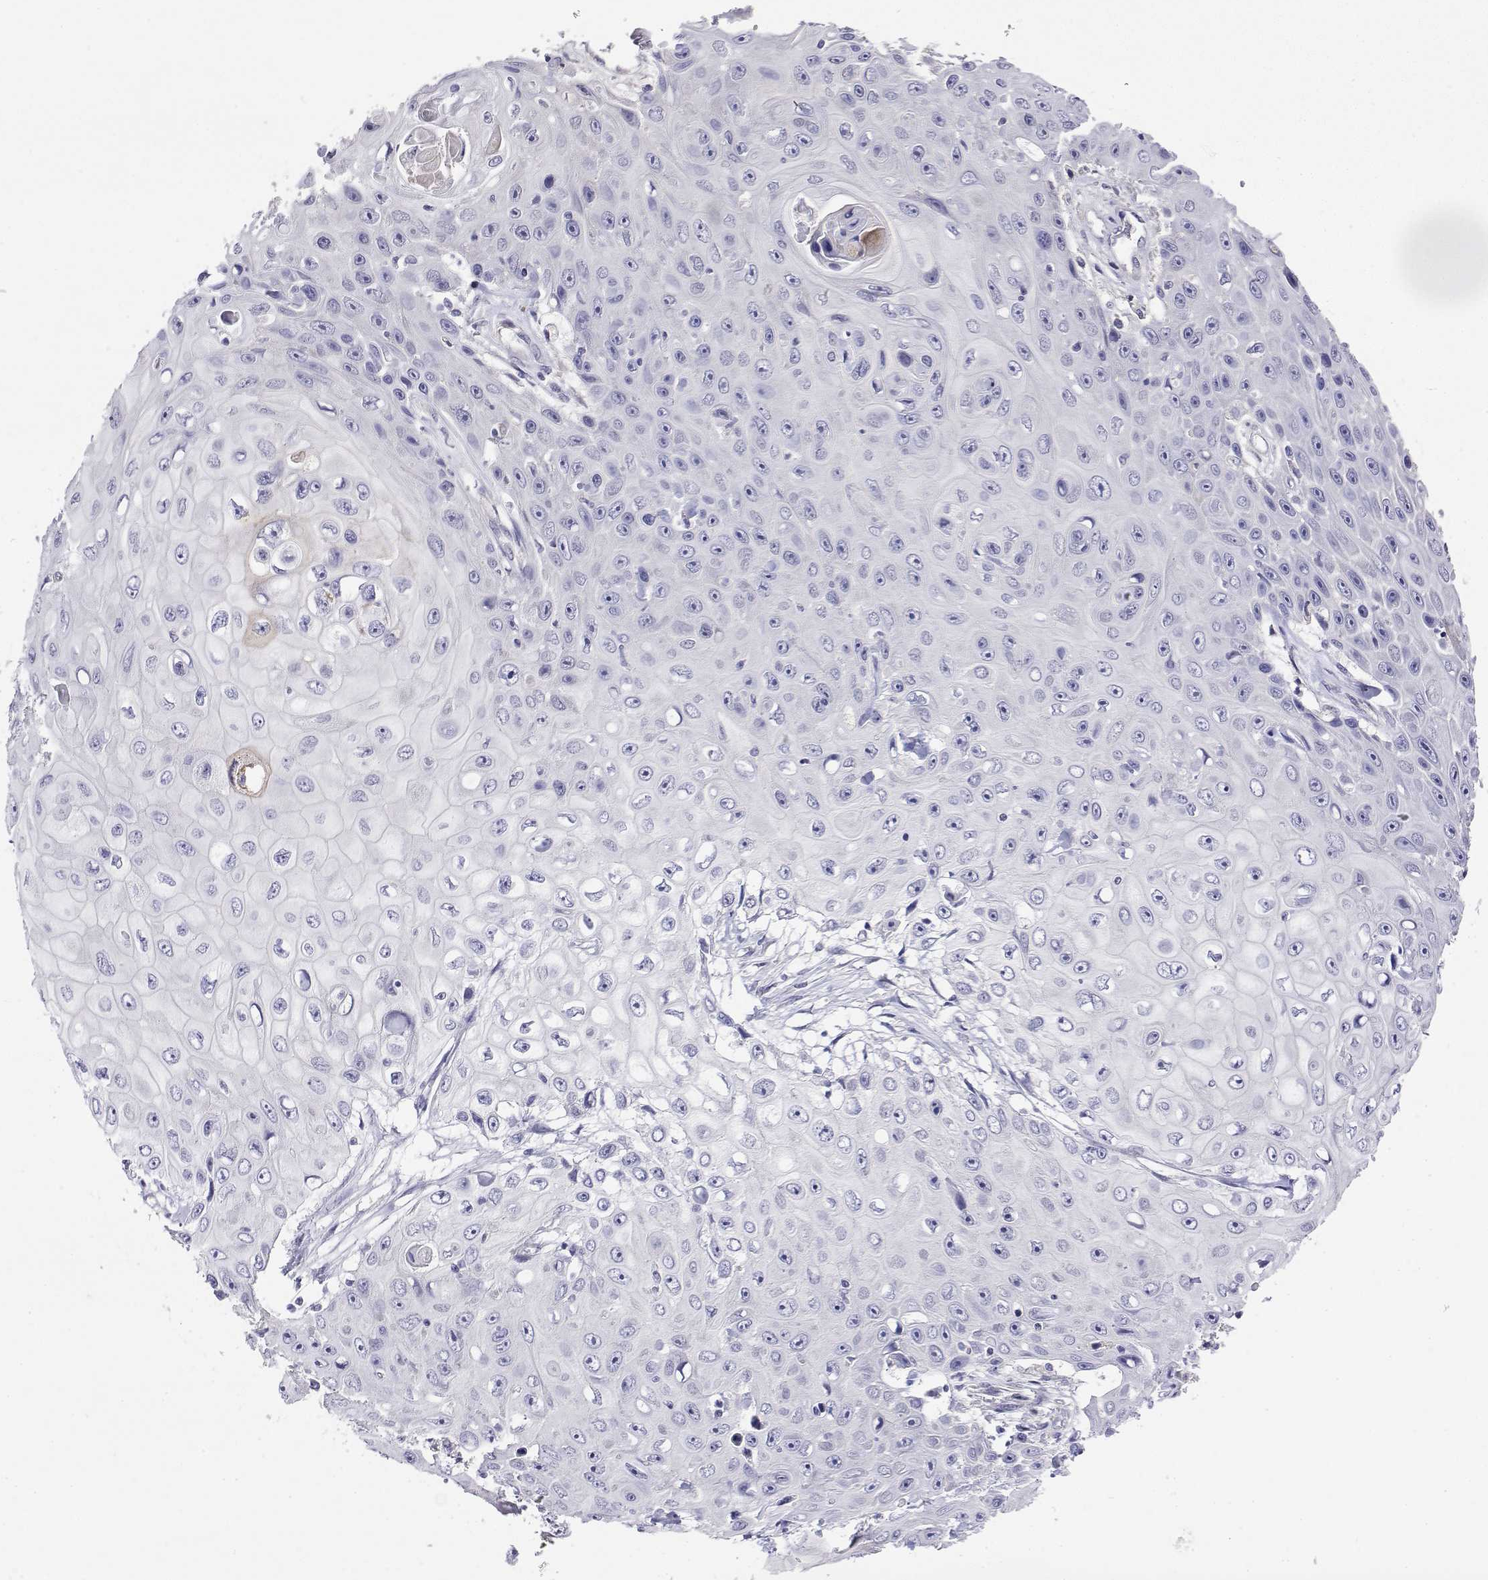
{"staining": {"intensity": "negative", "quantity": "none", "location": "none"}, "tissue": "skin cancer", "cell_type": "Tumor cells", "image_type": "cancer", "snomed": [{"axis": "morphology", "description": "Squamous cell carcinoma, NOS"}, {"axis": "topography", "description": "Skin"}], "caption": "An immunohistochemistry histopathology image of squamous cell carcinoma (skin) is shown. There is no staining in tumor cells of squamous cell carcinoma (skin). (DAB IHC visualized using brightfield microscopy, high magnification).", "gene": "GGACT", "patient": {"sex": "male", "age": 82}}